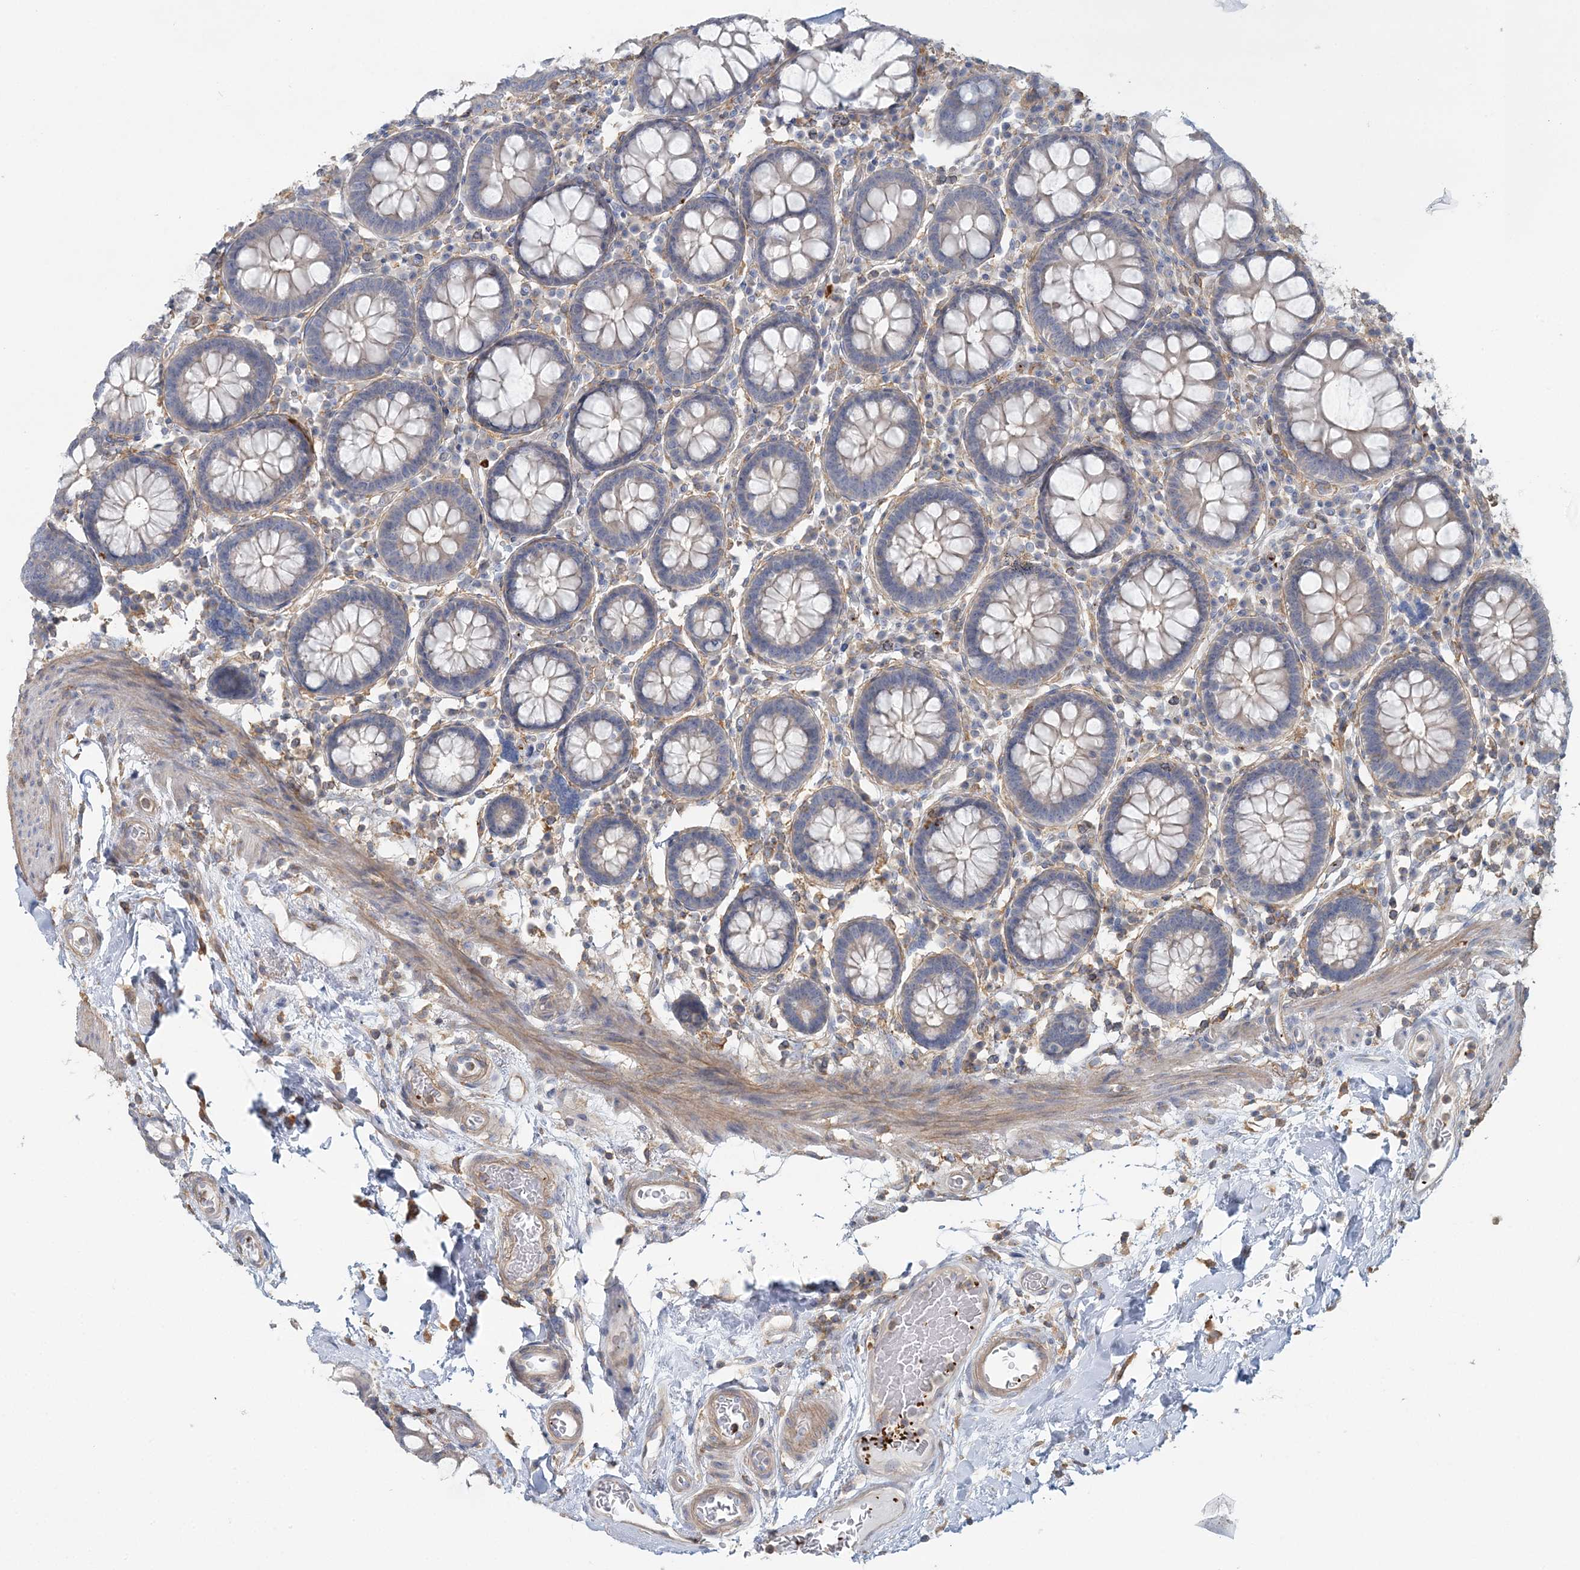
{"staining": {"intensity": "negative", "quantity": "none", "location": "none"}, "tissue": "colon", "cell_type": "Endothelial cells", "image_type": "normal", "snomed": [{"axis": "morphology", "description": "Normal tissue, NOS"}, {"axis": "topography", "description": "Colon"}], "caption": "This is an IHC histopathology image of normal colon. There is no expression in endothelial cells.", "gene": "CUEDC2", "patient": {"sex": "female", "age": 79}}